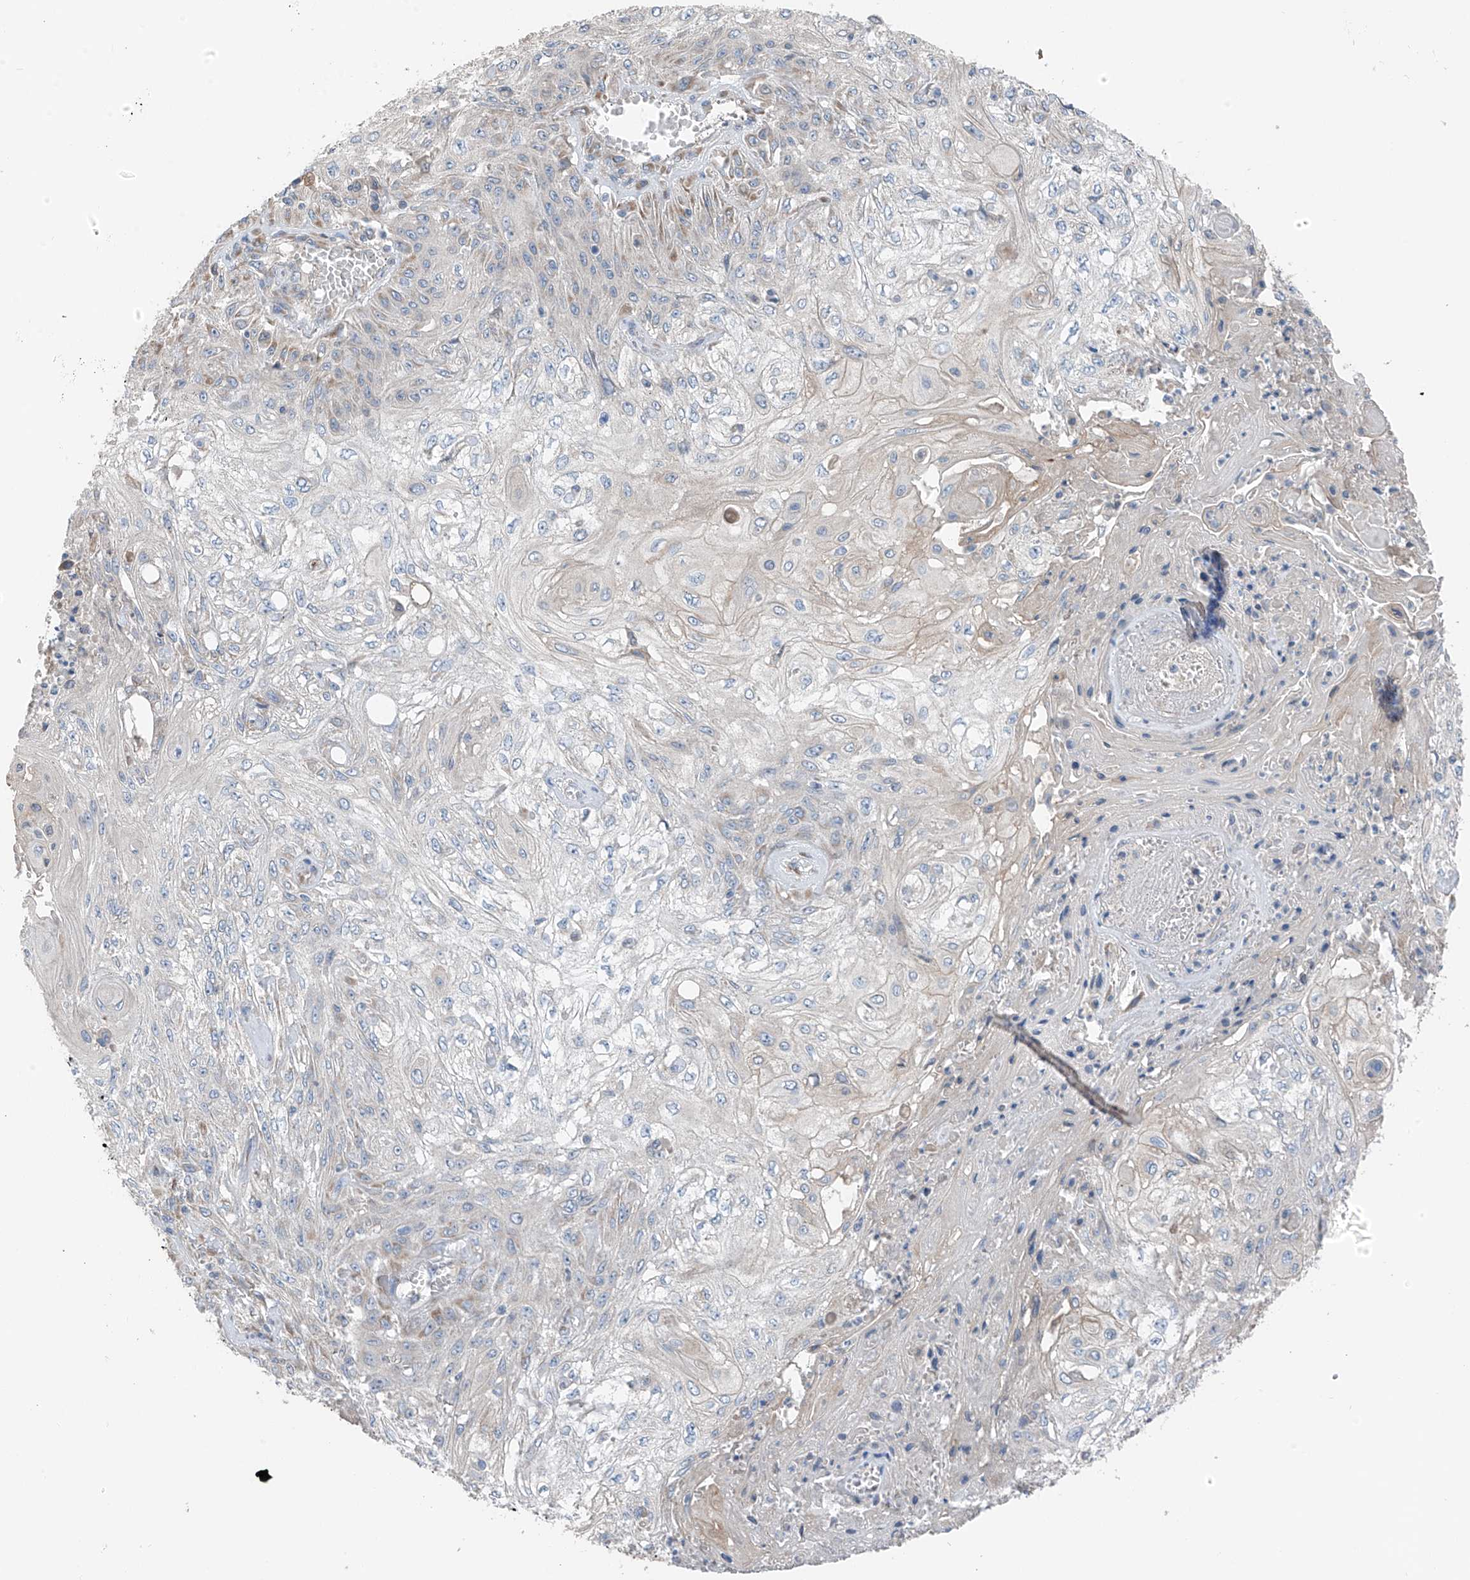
{"staining": {"intensity": "negative", "quantity": "none", "location": "none"}, "tissue": "skin cancer", "cell_type": "Tumor cells", "image_type": "cancer", "snomed": [{"axis": "morphology", "description": "Squamous cell carcinoma, NOS"}, {"axis": "morphology", "description": "Squamous cell carcinoma, metastatic, NOS"}, {"axis": "topography", "description": "Skin"}, {"axis": "topography", "description": "Lymph node"}], "caption": "Immunohistochemistry of human squamous cell carcinoma (skin) displays no staining in tumor cells. (Brightfield microscopy of DAB immunohistochemistry at high magnification).", "gene": "GALNTL6", "patient": {"sex": "male", "age": 75}}